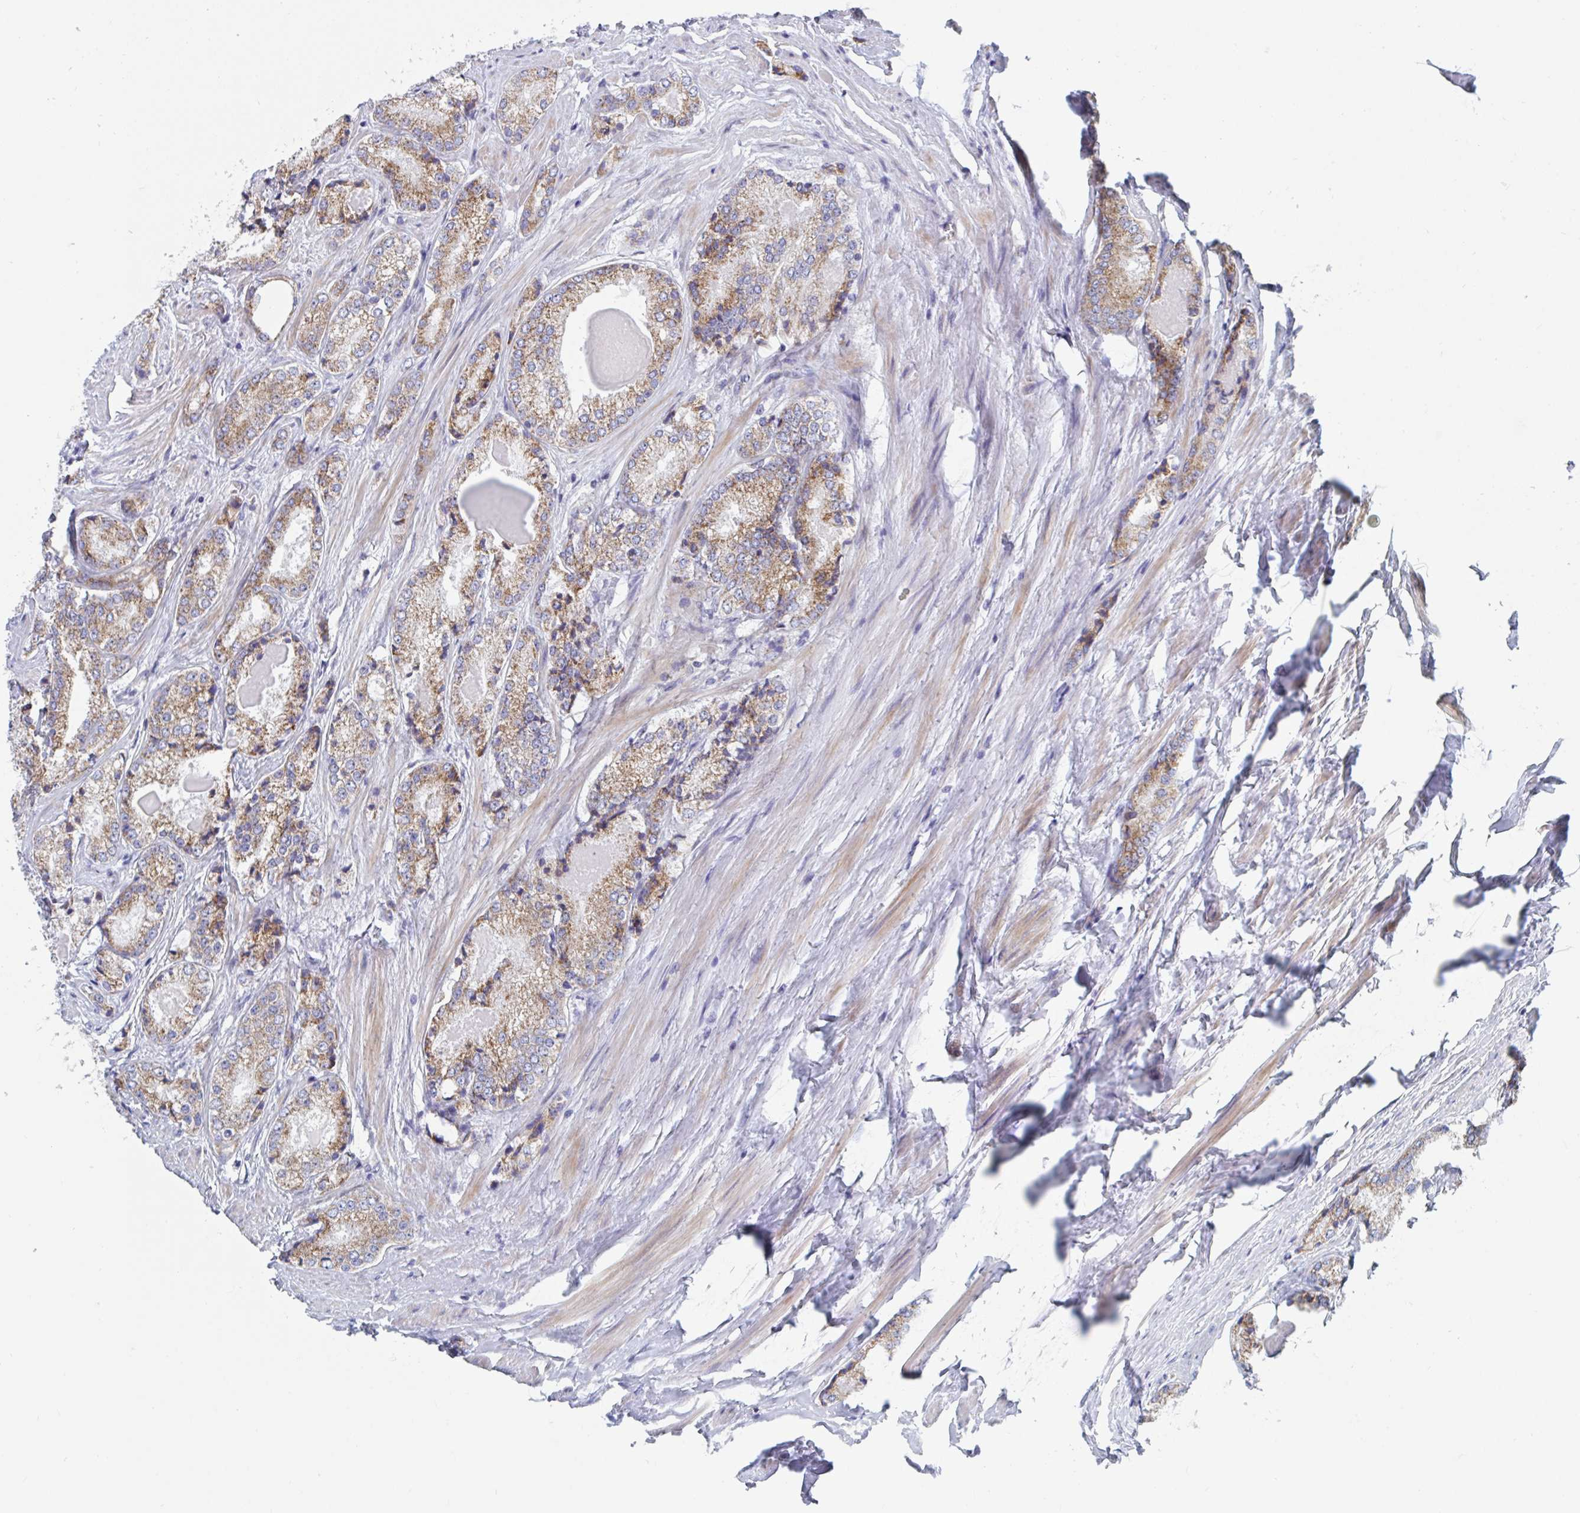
{"staining": {"intensity": "moderate", "quantity": "25%-75%", "location": "cytoplasmic/membranous"}, "tissue": "prostate cancer", "cell_type": "Tumor cells", "image_type": "cancer", "snomed": [{"axis": "morphology", "description": "Adenocarcinoma, NOS"}, {"axis": "morphology", "description": "Adenocarcinoma, Low grade"}, {"axis": "topography", "description": "Prostate"}], "caption": "This is a histology image of immunohistochemistry (IHC) staining of adenocarcinoma (prostate), which shows moderate staining in the cytoplasmic/membranous of tumor cells.", "gene": "MRPL53", "patient": {"sex": "male", "age": 68}}